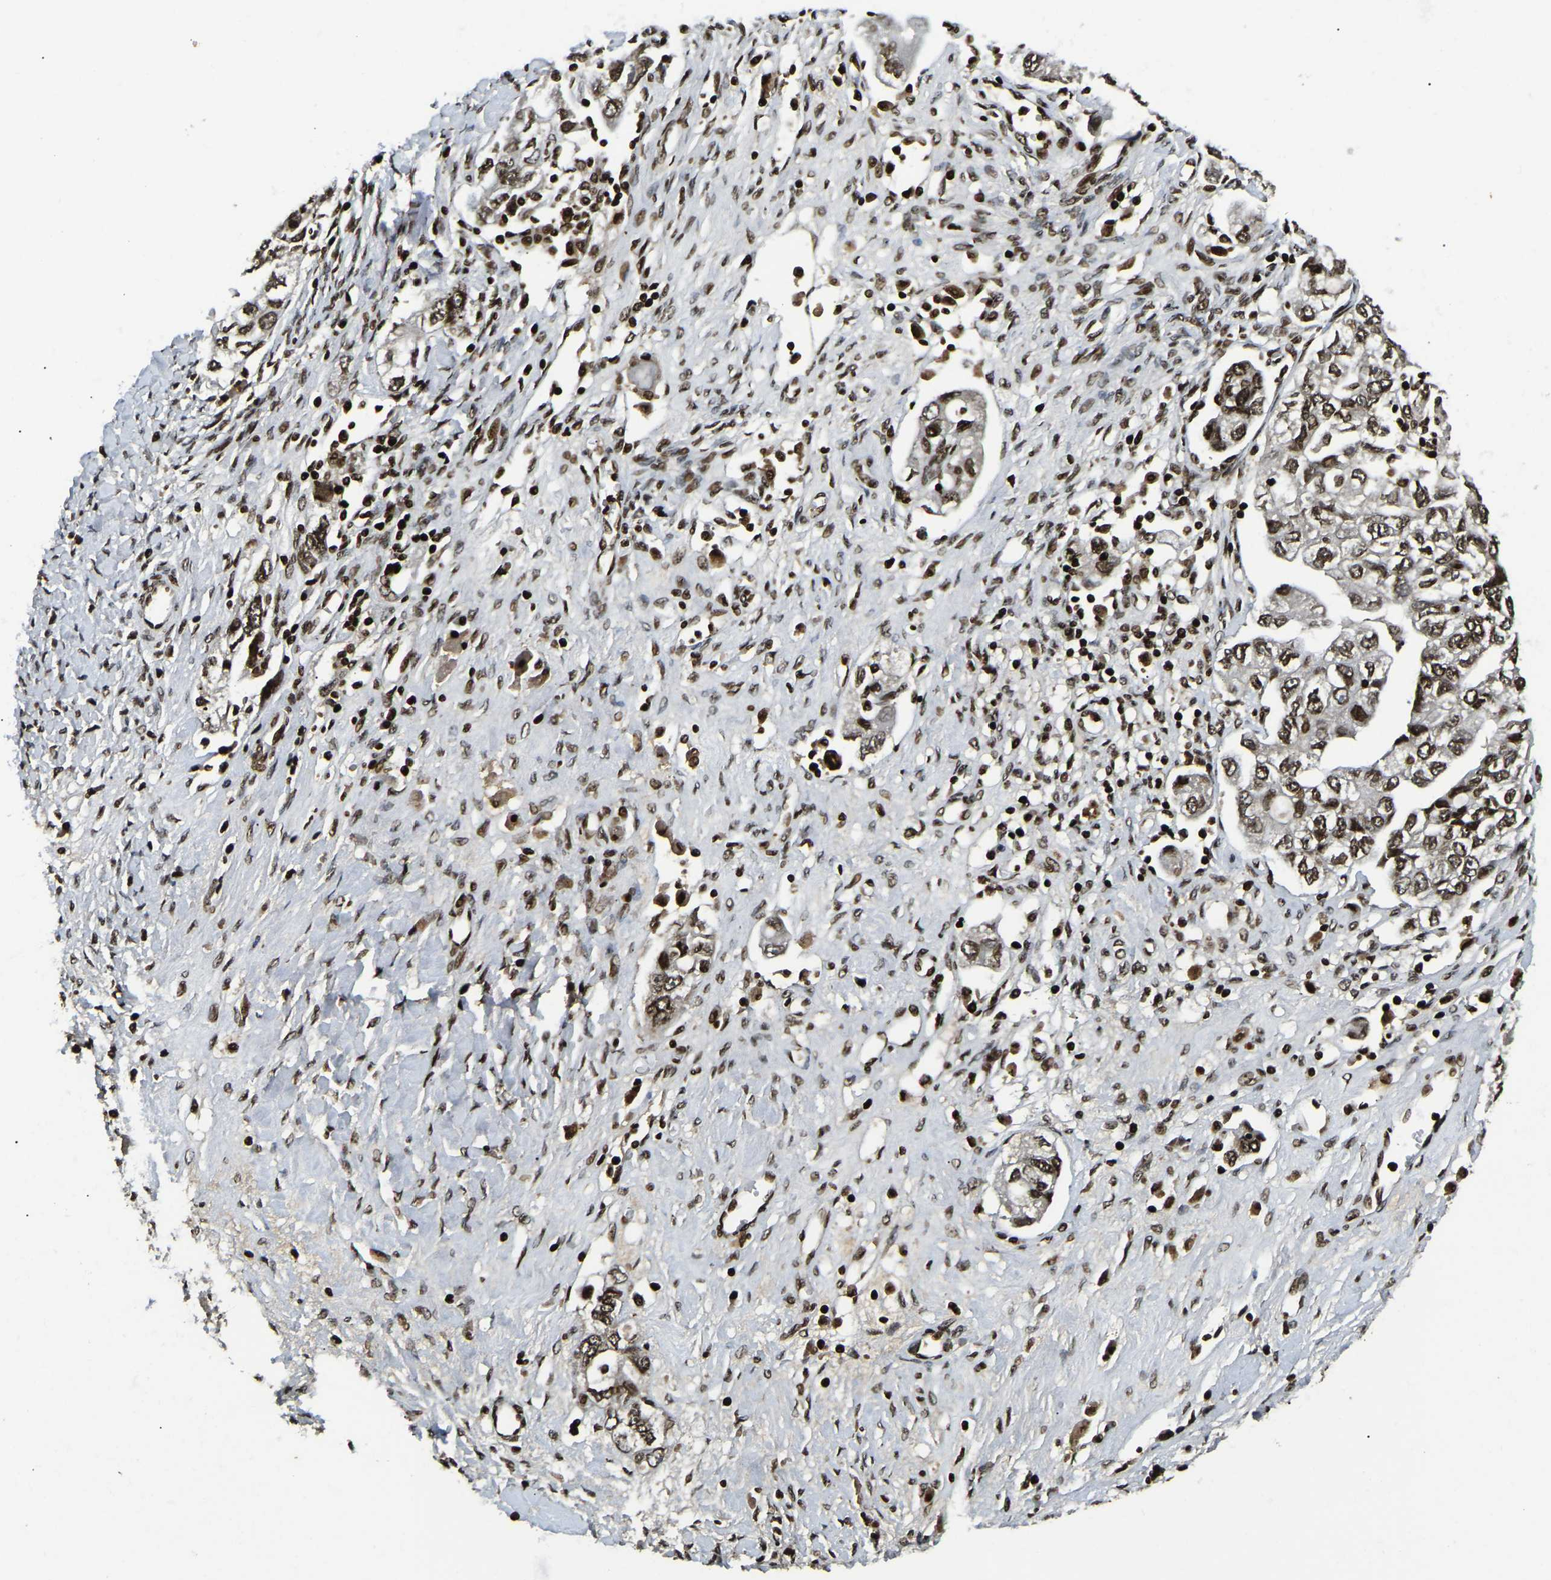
{"staining": {"intensity": "strong", "quantity": ">75%", "location": "nuclear"}, "tissue": "ovarian cancer", "cell_type": "Tumor cells", "image_type": "cancer", "snomed": [{"axis": "morphology", "description": "Carcinoma, NOS"}, {"axis": "morphology", "description": "Cystadenocarcinoma, serous, NOS"}, {"axis": "topography", "description": "Ovary"}], "caption": "Approximately >75% of tumor cells in human ovarian carcinoma show strong nuclear protein positivity as visualized by brown immunohistochemical staining.", "gene": "LRRC61", "patient": {"sex": "female", "age": 69}}